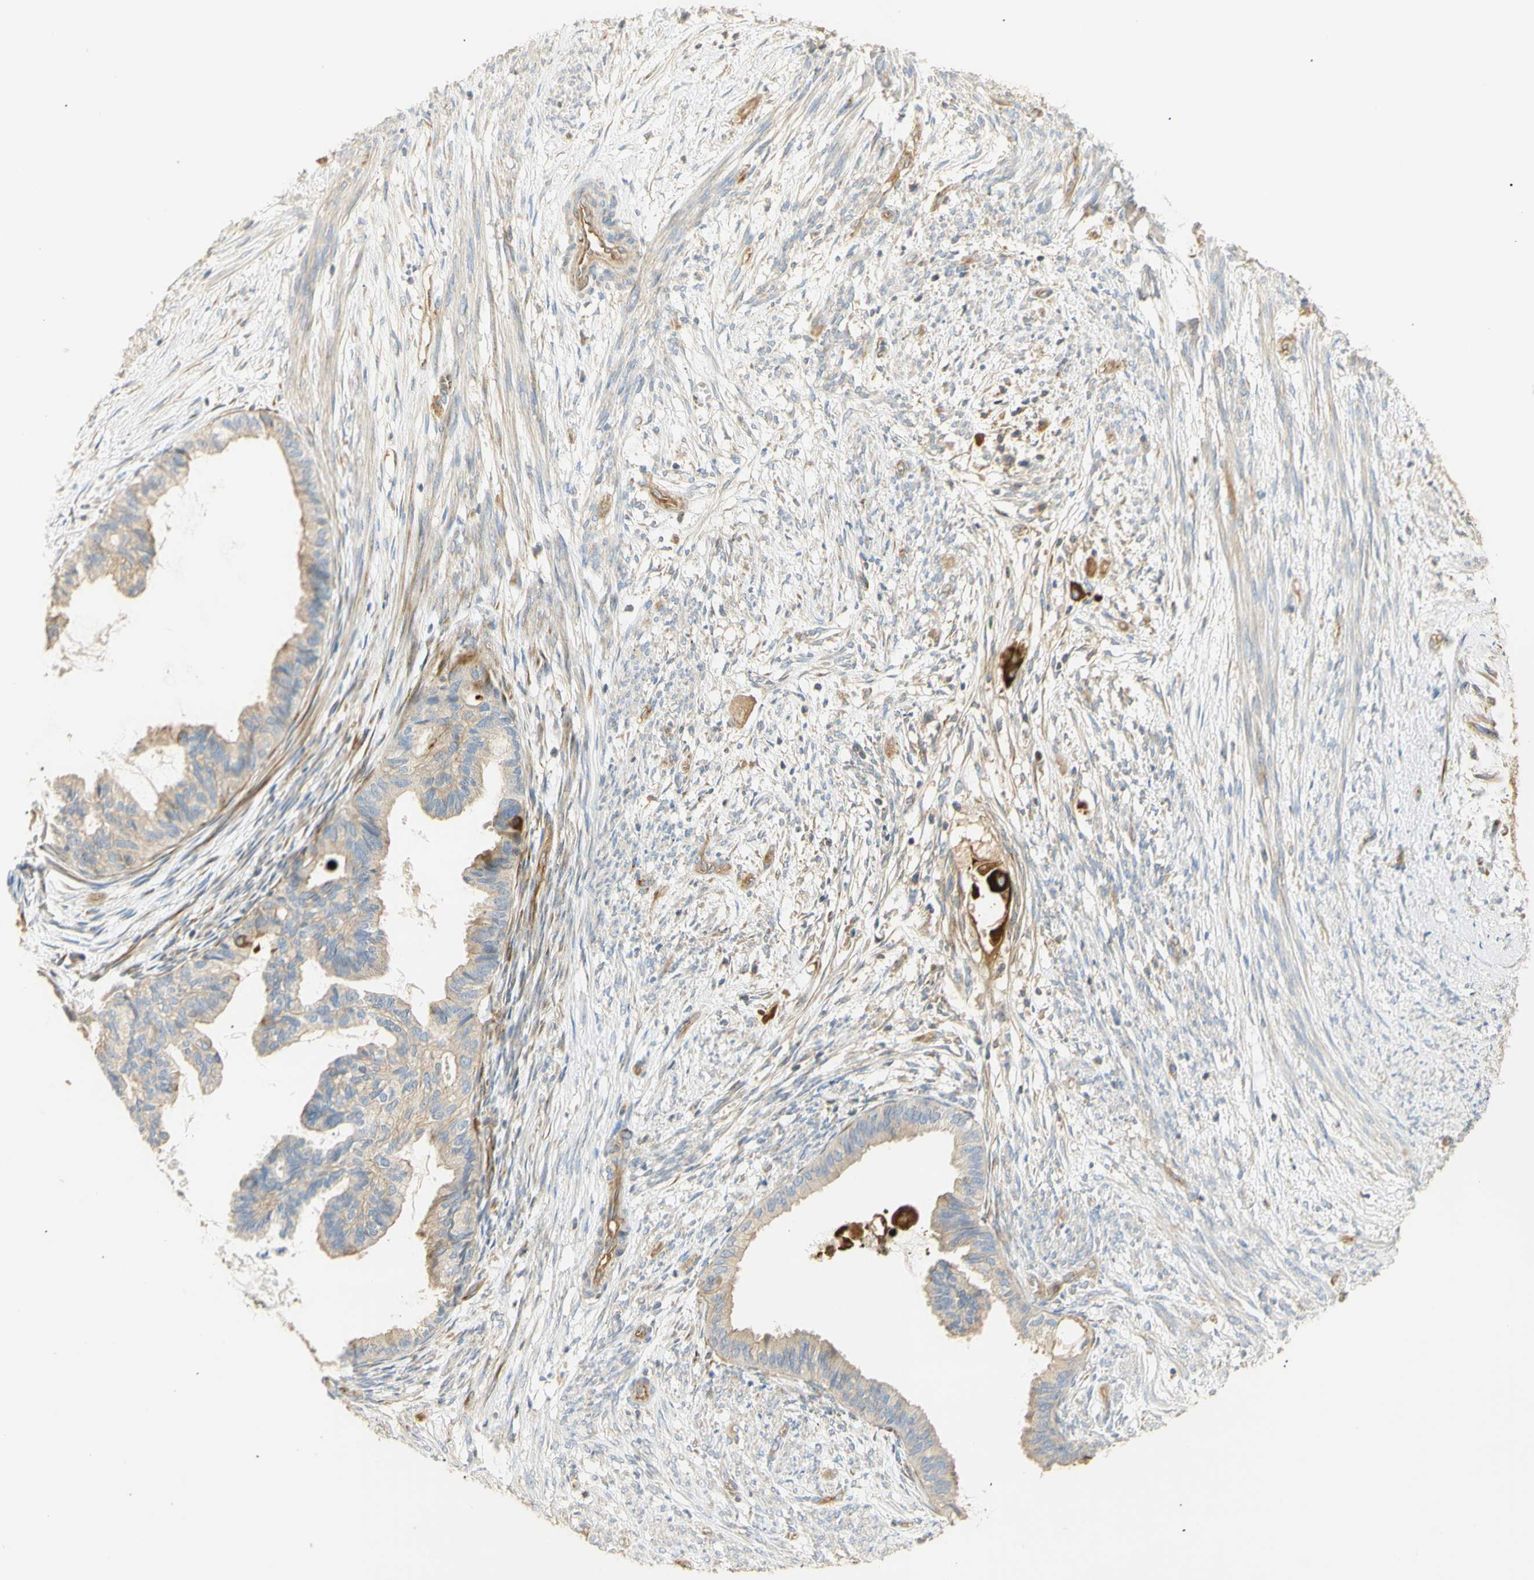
{"staining": {"intensity": "moderate", "quantity": "<25%", "location": "cytoplasmic/membranous"}, "tissue": "cervical cancer", "cell_type": "Tumor cells", "image_type": "cancer", "snomed": [{"axis": "morphology", "description": "Normal tissue, NOS"}, {"axis": "morphology", "description": "Adenocarcinoma, NOS"}, {"axis": "topography", "description": "Cervix"}, {"axis": "topography", "description": "Endometrium"}], "caption": "Moderate cytoplasmic/membranous positivity for a protein is present in approximately <25% of tumor cells of cervical adenocarcinoma using IHC.", "gene": "KCNE4", "patient": {"sex": "female", "age": 86}}